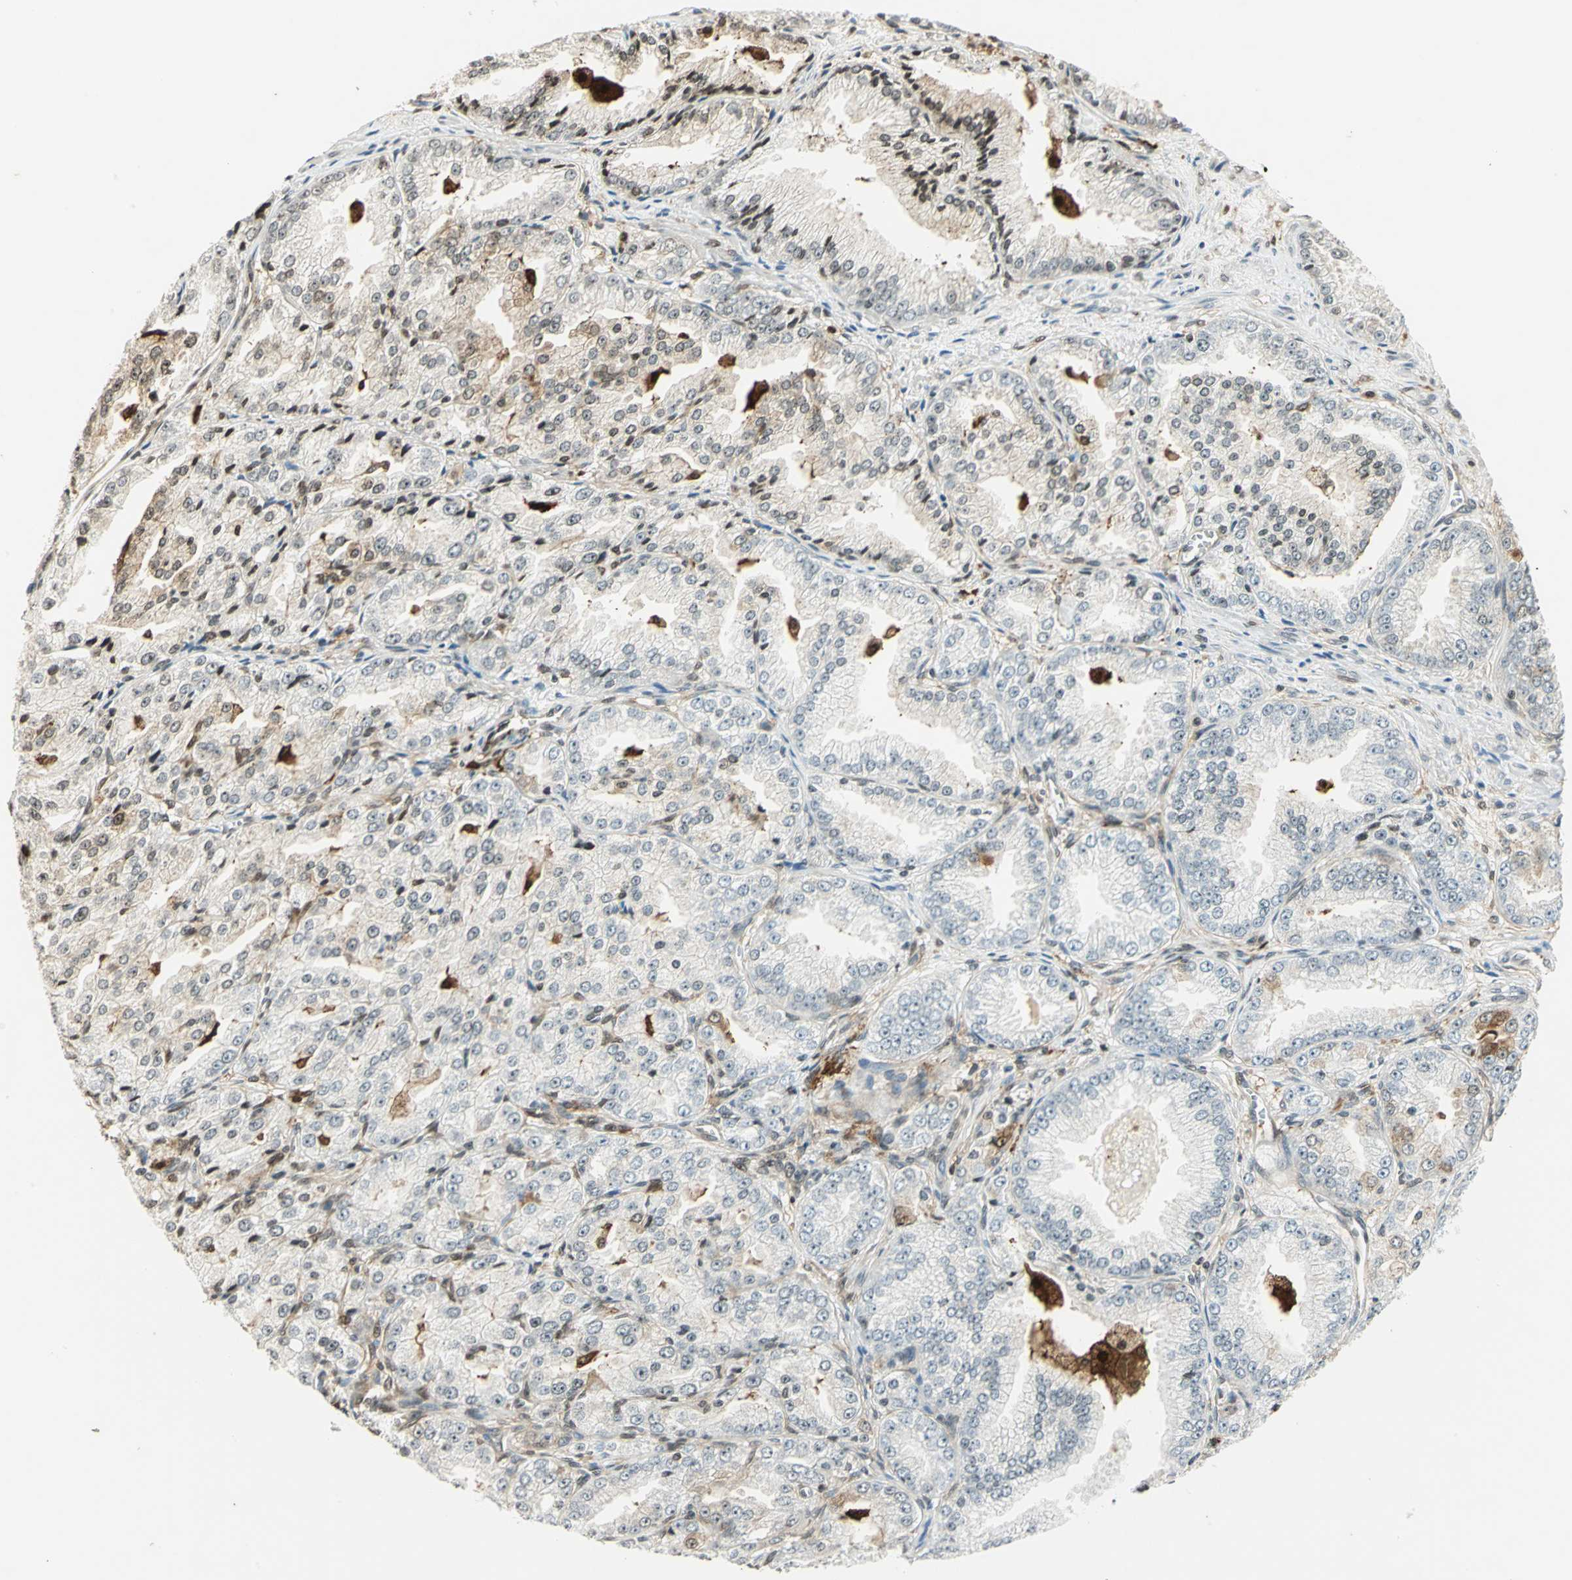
{"staining": {"intensity": "moderate", "quantity": "25%-75%", "location": "cytoplasmic/membranous"}, "tissue": "prostate cancer", "cell_type": "Tumor cells", "image_type": "cancer", "snomed": [{"axis": "morphology", "description": "Adenocarcinoma, High grade"}, {"axis": "topography", "description": "Prostate"}], "caption": "Immunohistochemistry (IHC) micrograph of prostate high-grade adenocarcinoma stained for a protein (brown), which demonstrates medium levels of moderate cytoplasmic/membranous positivity in about 25%-75% of tumor cells.", "gene": "LGALS3", "patient": {"sex": "male", "age": 61}}